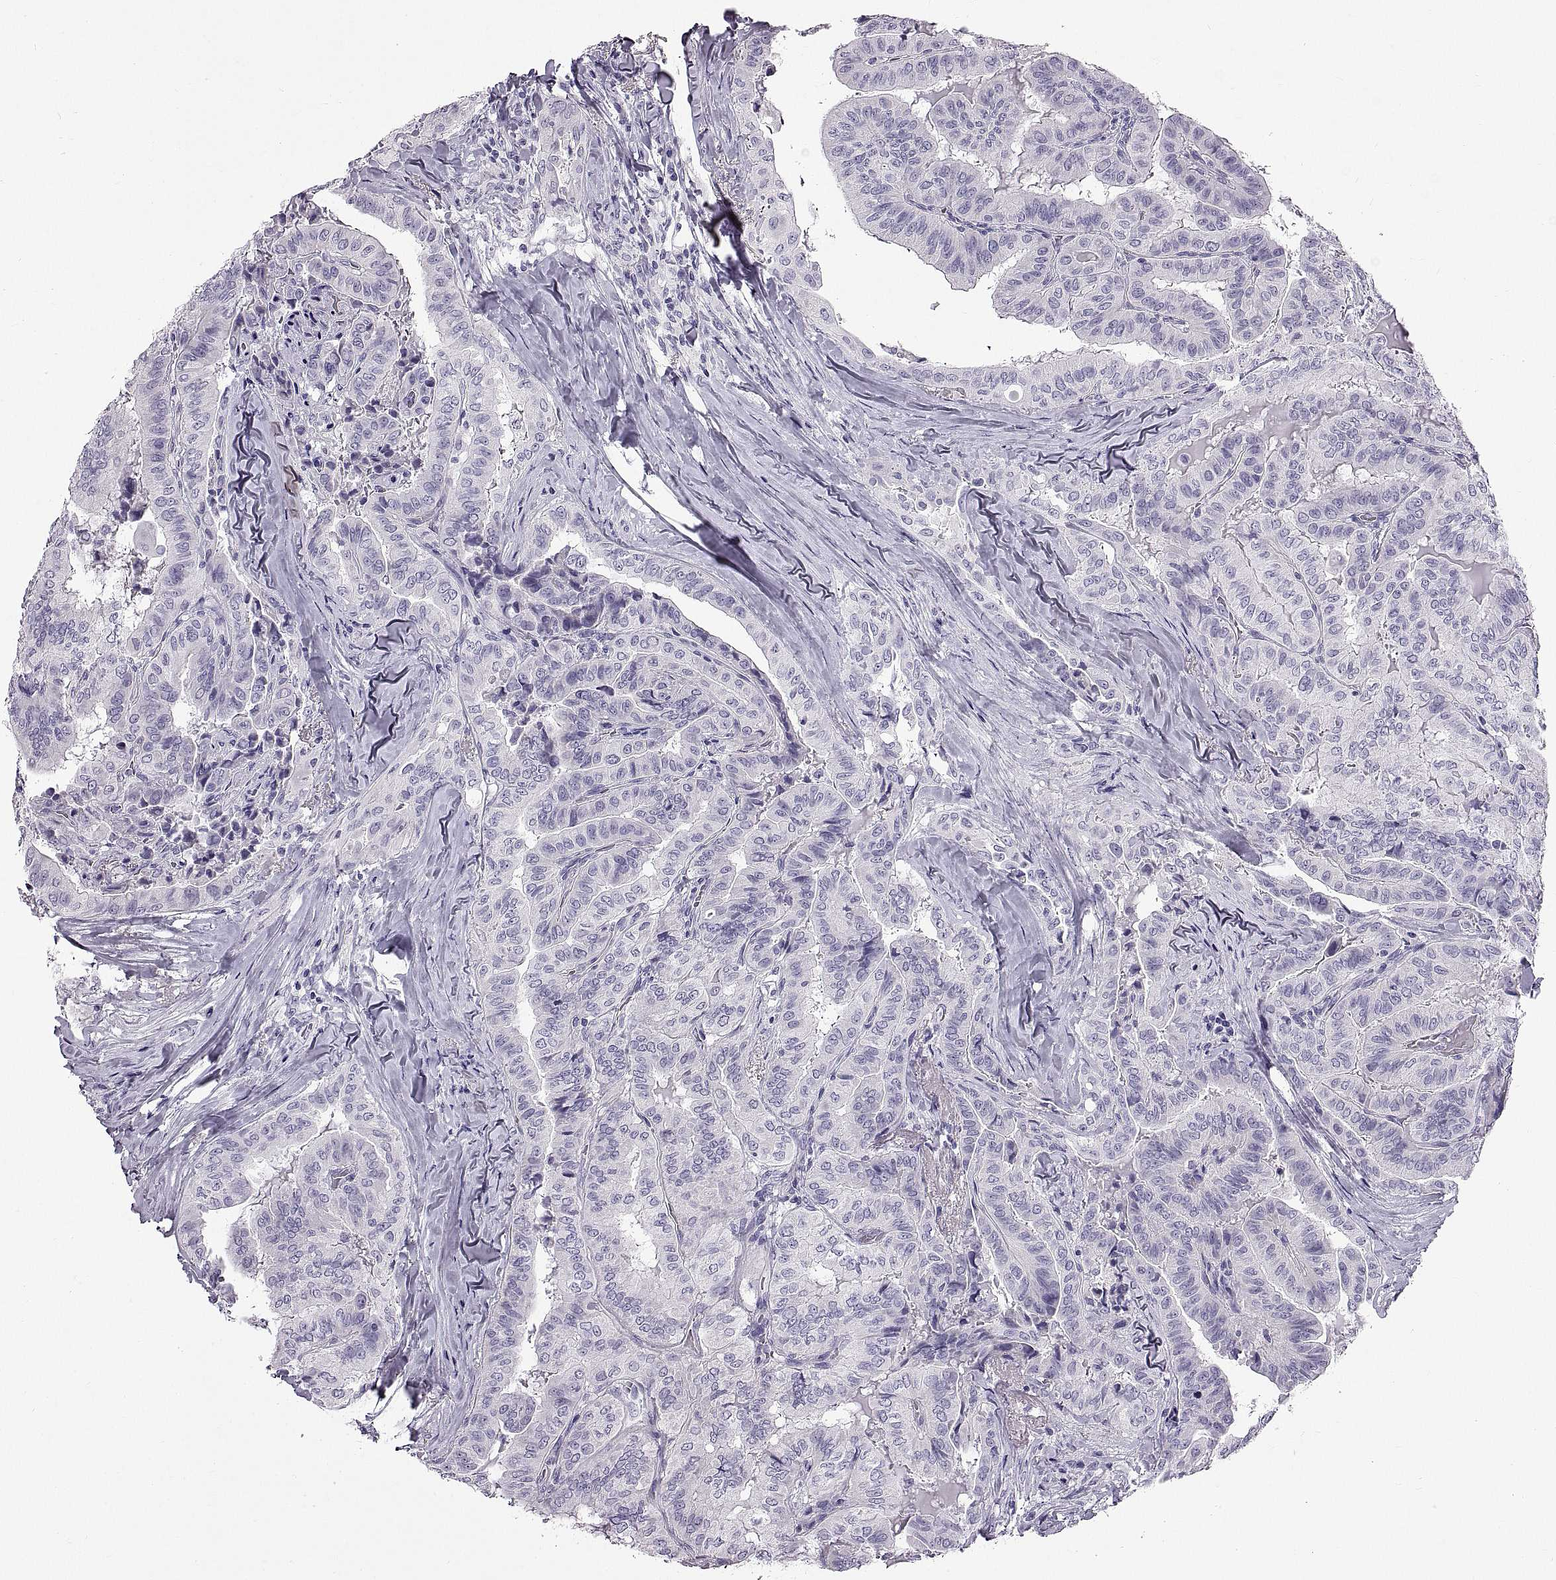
{"staining": {"intensity": "negative", "quantity": "none", "location": "none"}, "tissue": "thyroid cancer", "cell_type": "Tumor cells", "image_type": "cancer", "snomed": [{"axis": "morphology", "description": "Papillary adenocarcinoma, NOS"}, {"axis": "topography", "description": "Thyroid gland"}], "caption": "Human papillary adenocarcinoma (thyroid) stained for a protein using immunohistochemistry (IHC) displays no expression in tumor cells.", "gene": "WFDC8", "patient": {"sex": "female", "age": 68}}